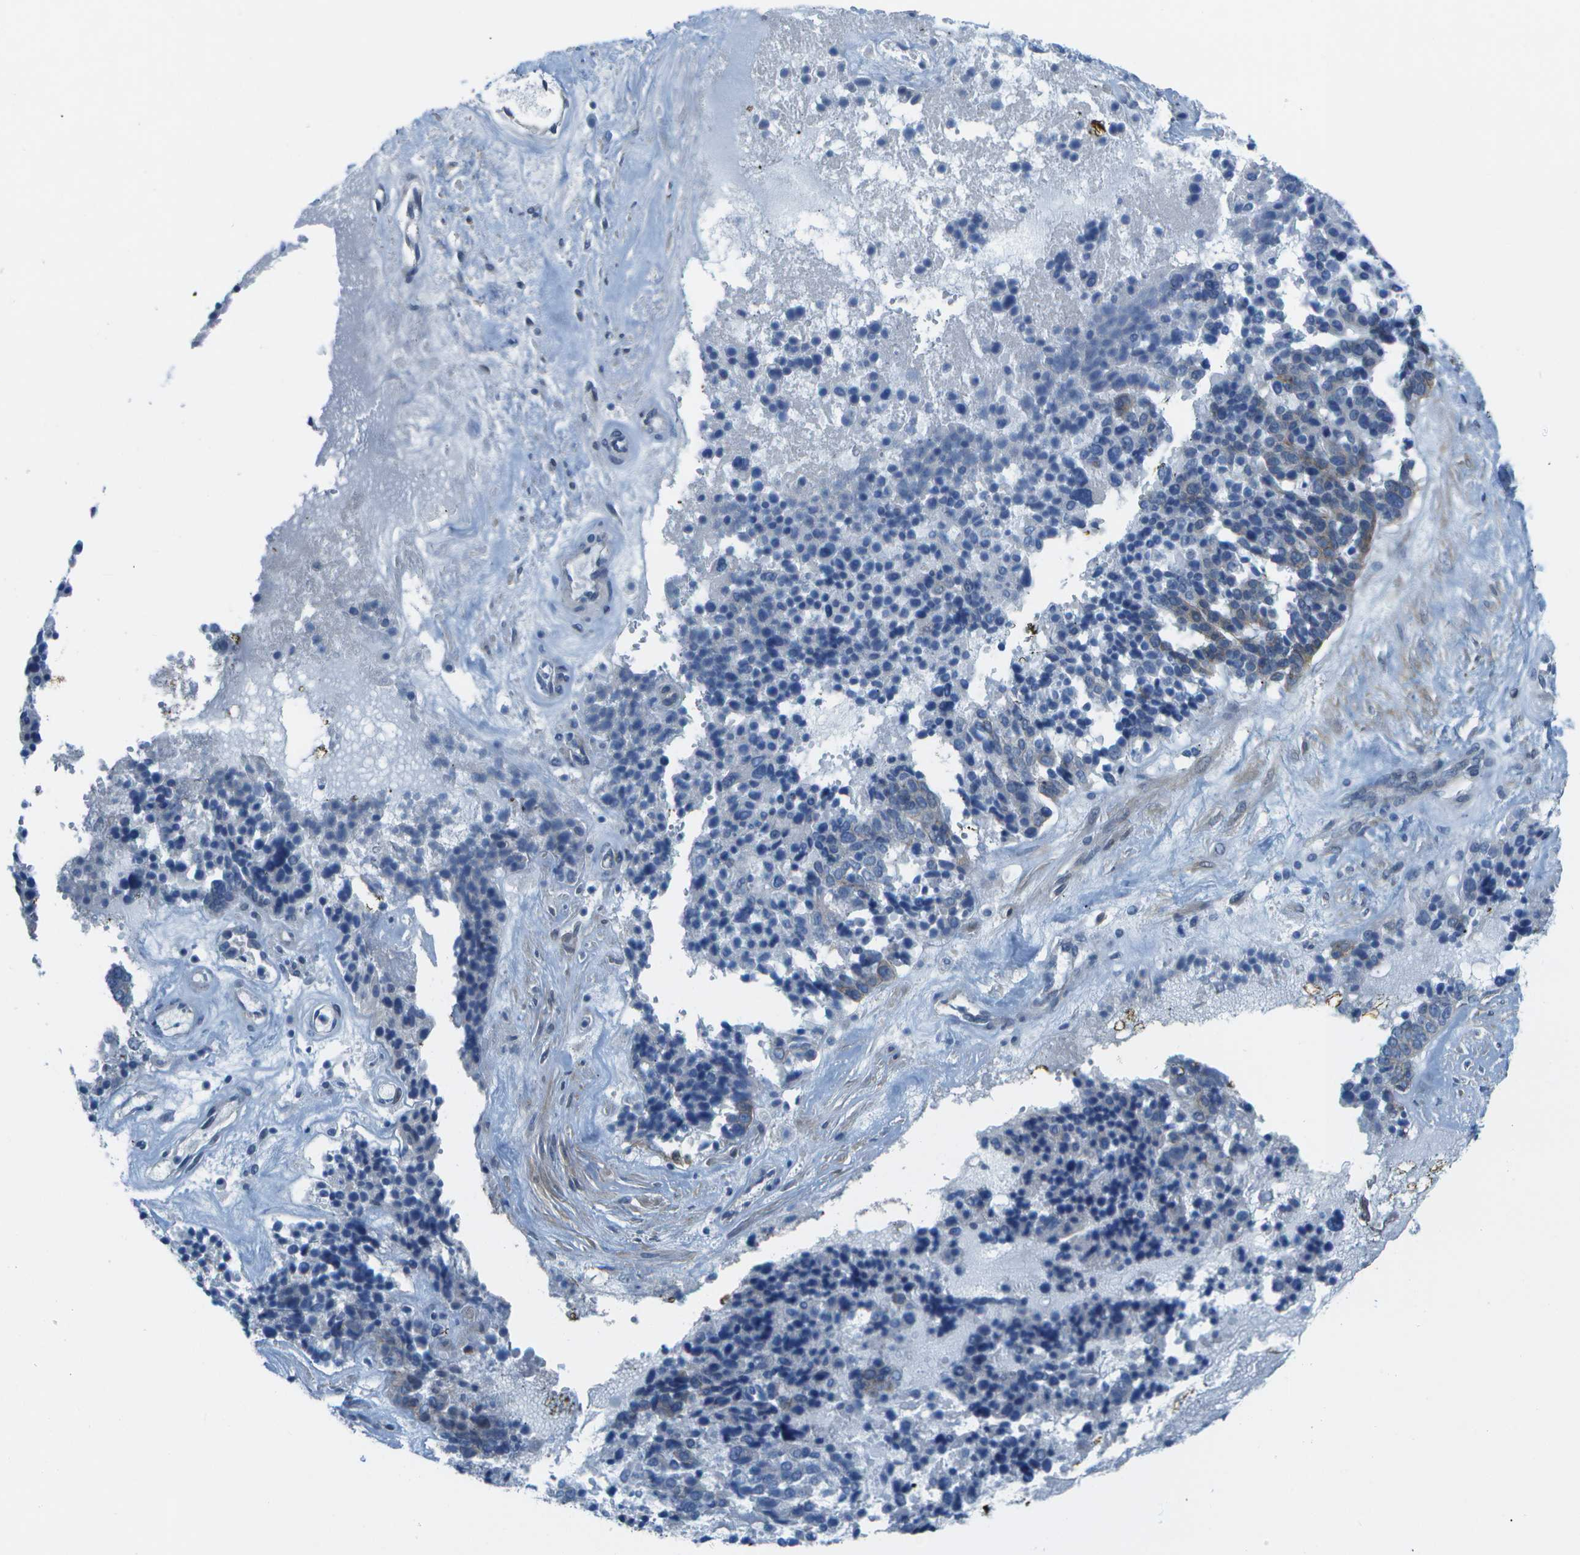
{"staining": {"intensity": "negative", "quantity": "none", "location": "none"}, "tissue": "ovarian cancer", "cell_type": "Tumor cells", "image_type": "cancer", "snomed": [{"axis": "morphology", "description": "Cystadenocarcinoma, serous, NOS"}, {"axis": "topography", "description": "Ovary"}], "caption": "The micrograph shows no staining of tumor cells in serous cystadenocarcinoma (ovarian).", "gene": "SORBS3", "patient": {"sex": "female", "age": 44}}